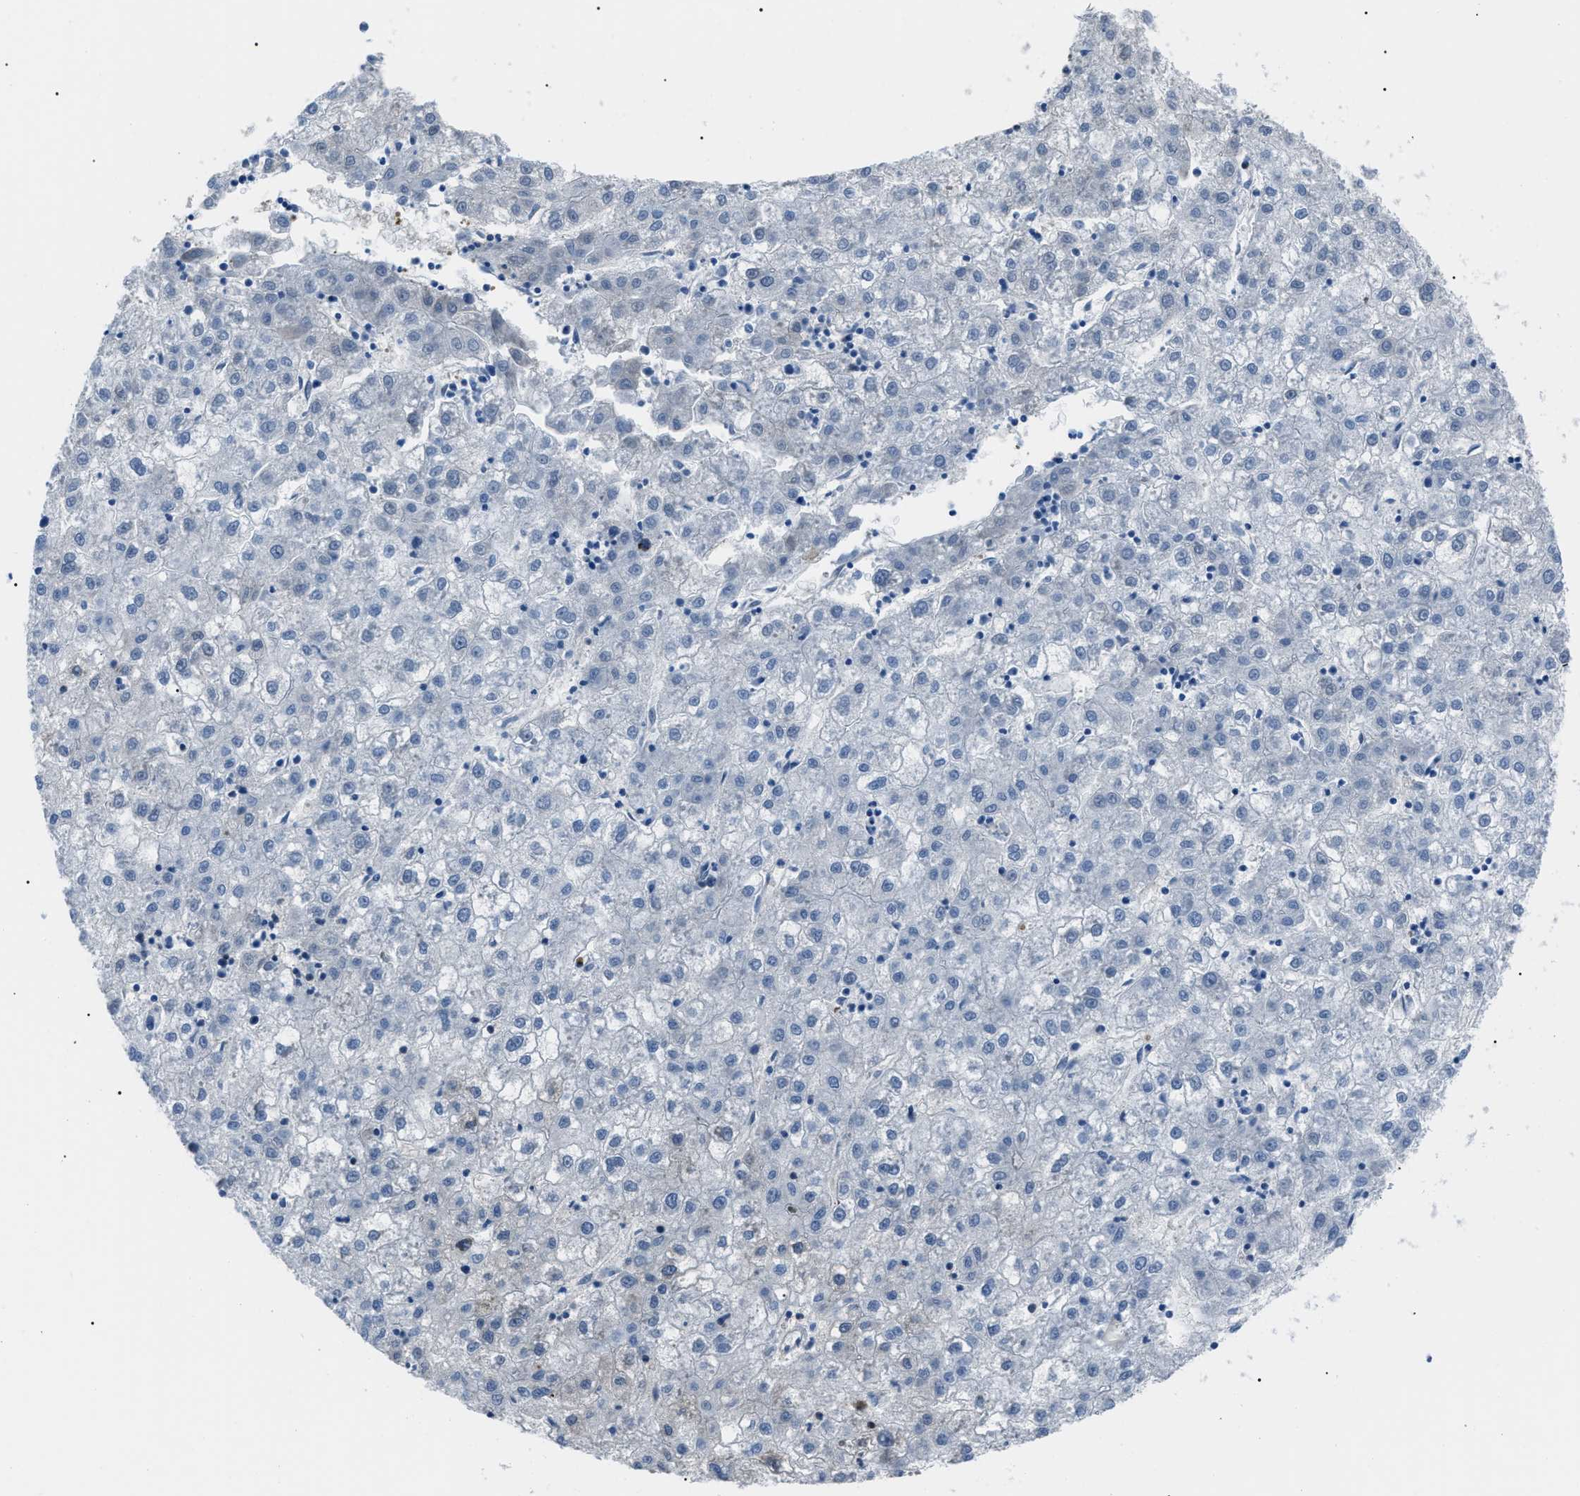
{"staining": {"intensity": "negative", "quantity": "none", "location": "none"}, "tissue": "liver cancer", "cell_type": "Tumor cells", "image_type": "cancer", "snomed": [{"axis": "morphology", "description": "Carcinoma, Hepatocellular, NOS"}, {"axis": "topography", "description": "Liver"}], "caption": "This histopathology image is of liver hepatocellular carcinoma stained with immunohistochemistry to label a protein in brown with the nuclei are counter-stained blue. There is no expression in tumor cells.", "gene": "PDCD5", "patient": {"sex": "male", "age": 72}}